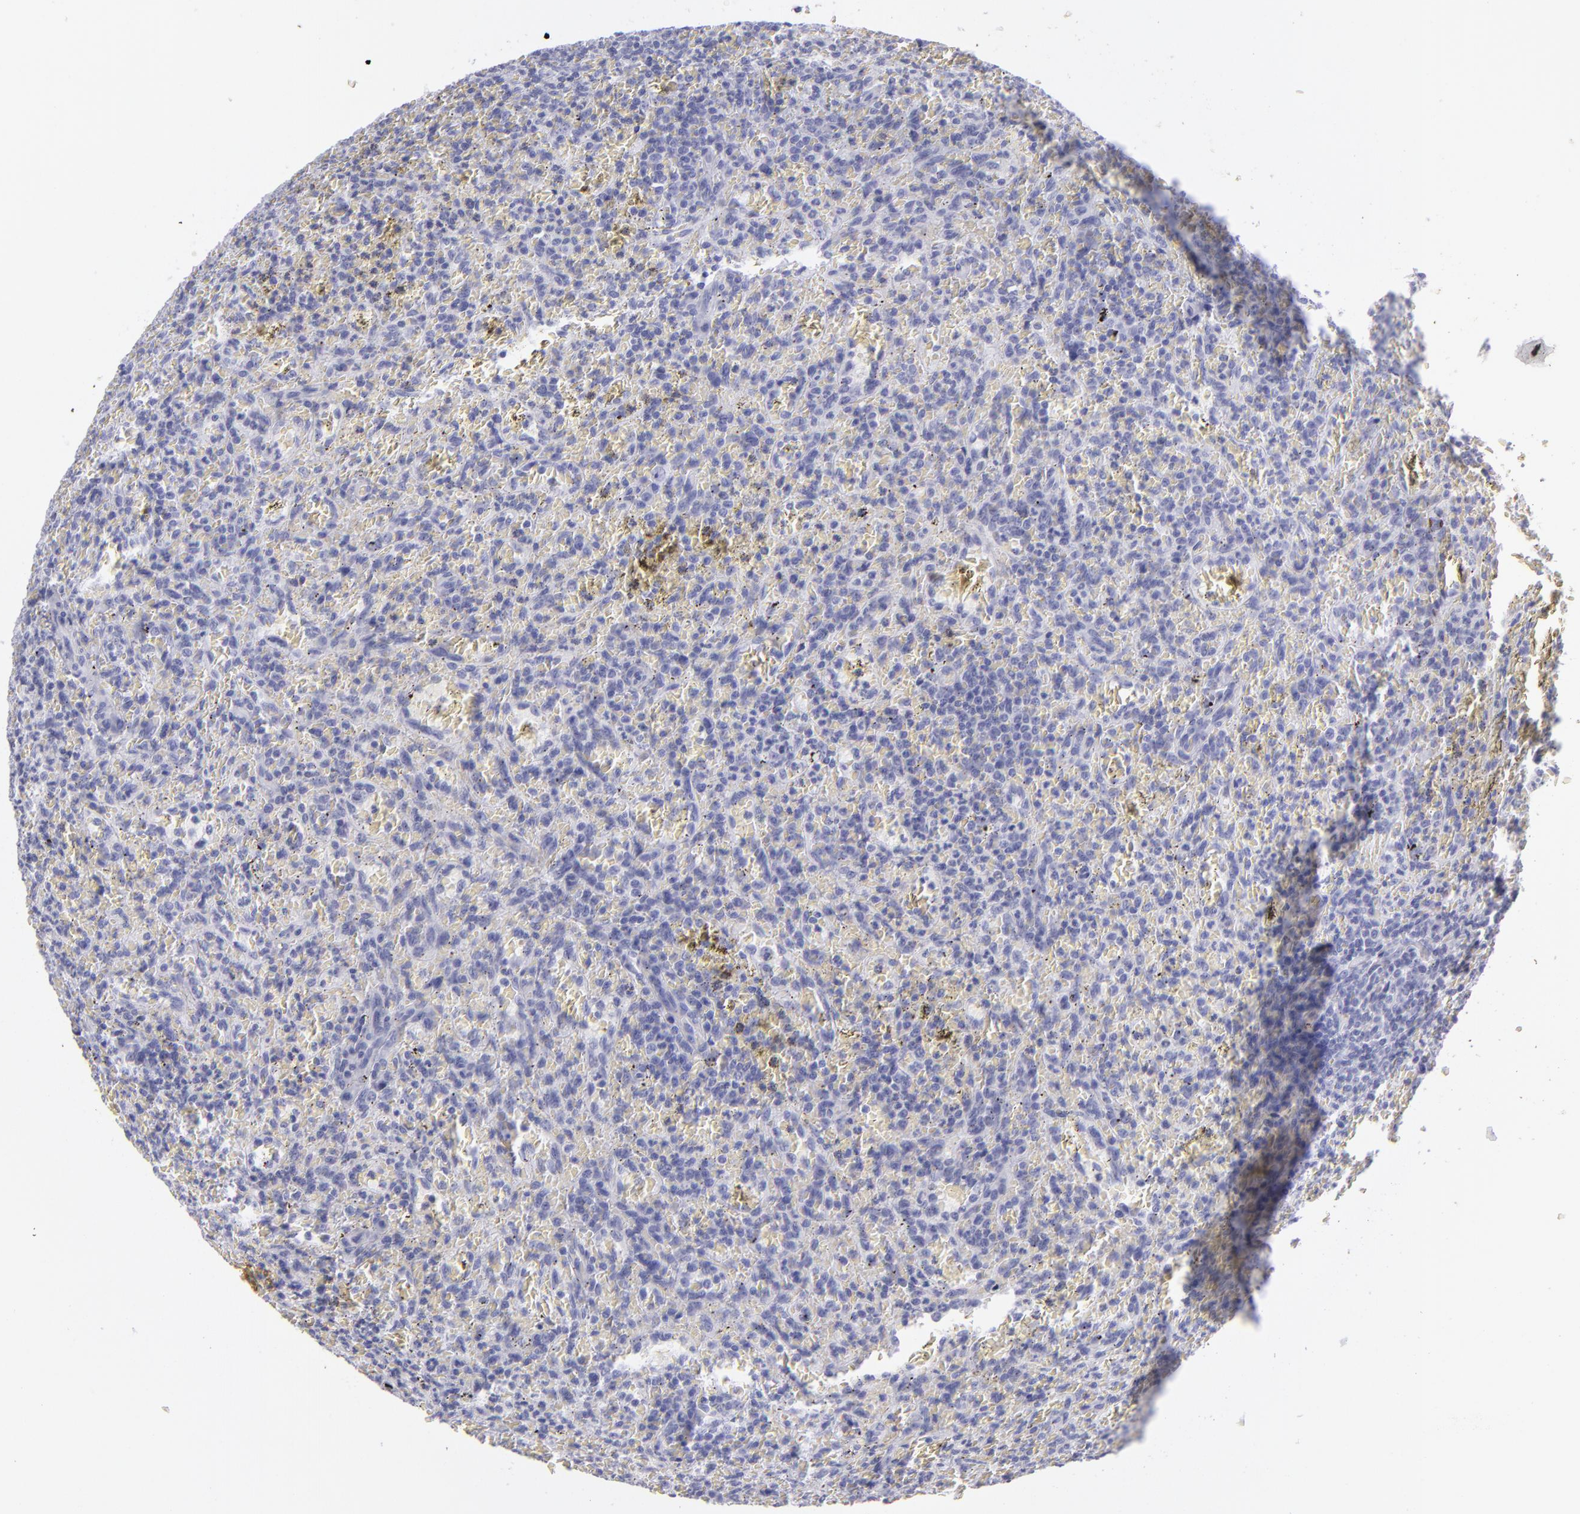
{"staining": {"intensity": "negative", "quantity": "none", "location": "none"}, "tissue": "lymphoma", "cell_type": "Tumor cells", "image_type": "cancer", "snomed": [{"axis": "morphology", "description": "Malignant lymphoma, non-Hodgkin's type, Low grade"}, {"axis": "topography", "description": "Spleen"}], "caption": "This micrograph is of lymphoma stained with immunohistochemistry to label a protein in brown with the nuclei are counter-stained blue. There is no positivity in tumor cells. (DAB (3,3'-diaminobenzidine) immunohistochemistry, high magnification).", "gene": "VIL1", "patient": {"sex": "female", "age": 64}}